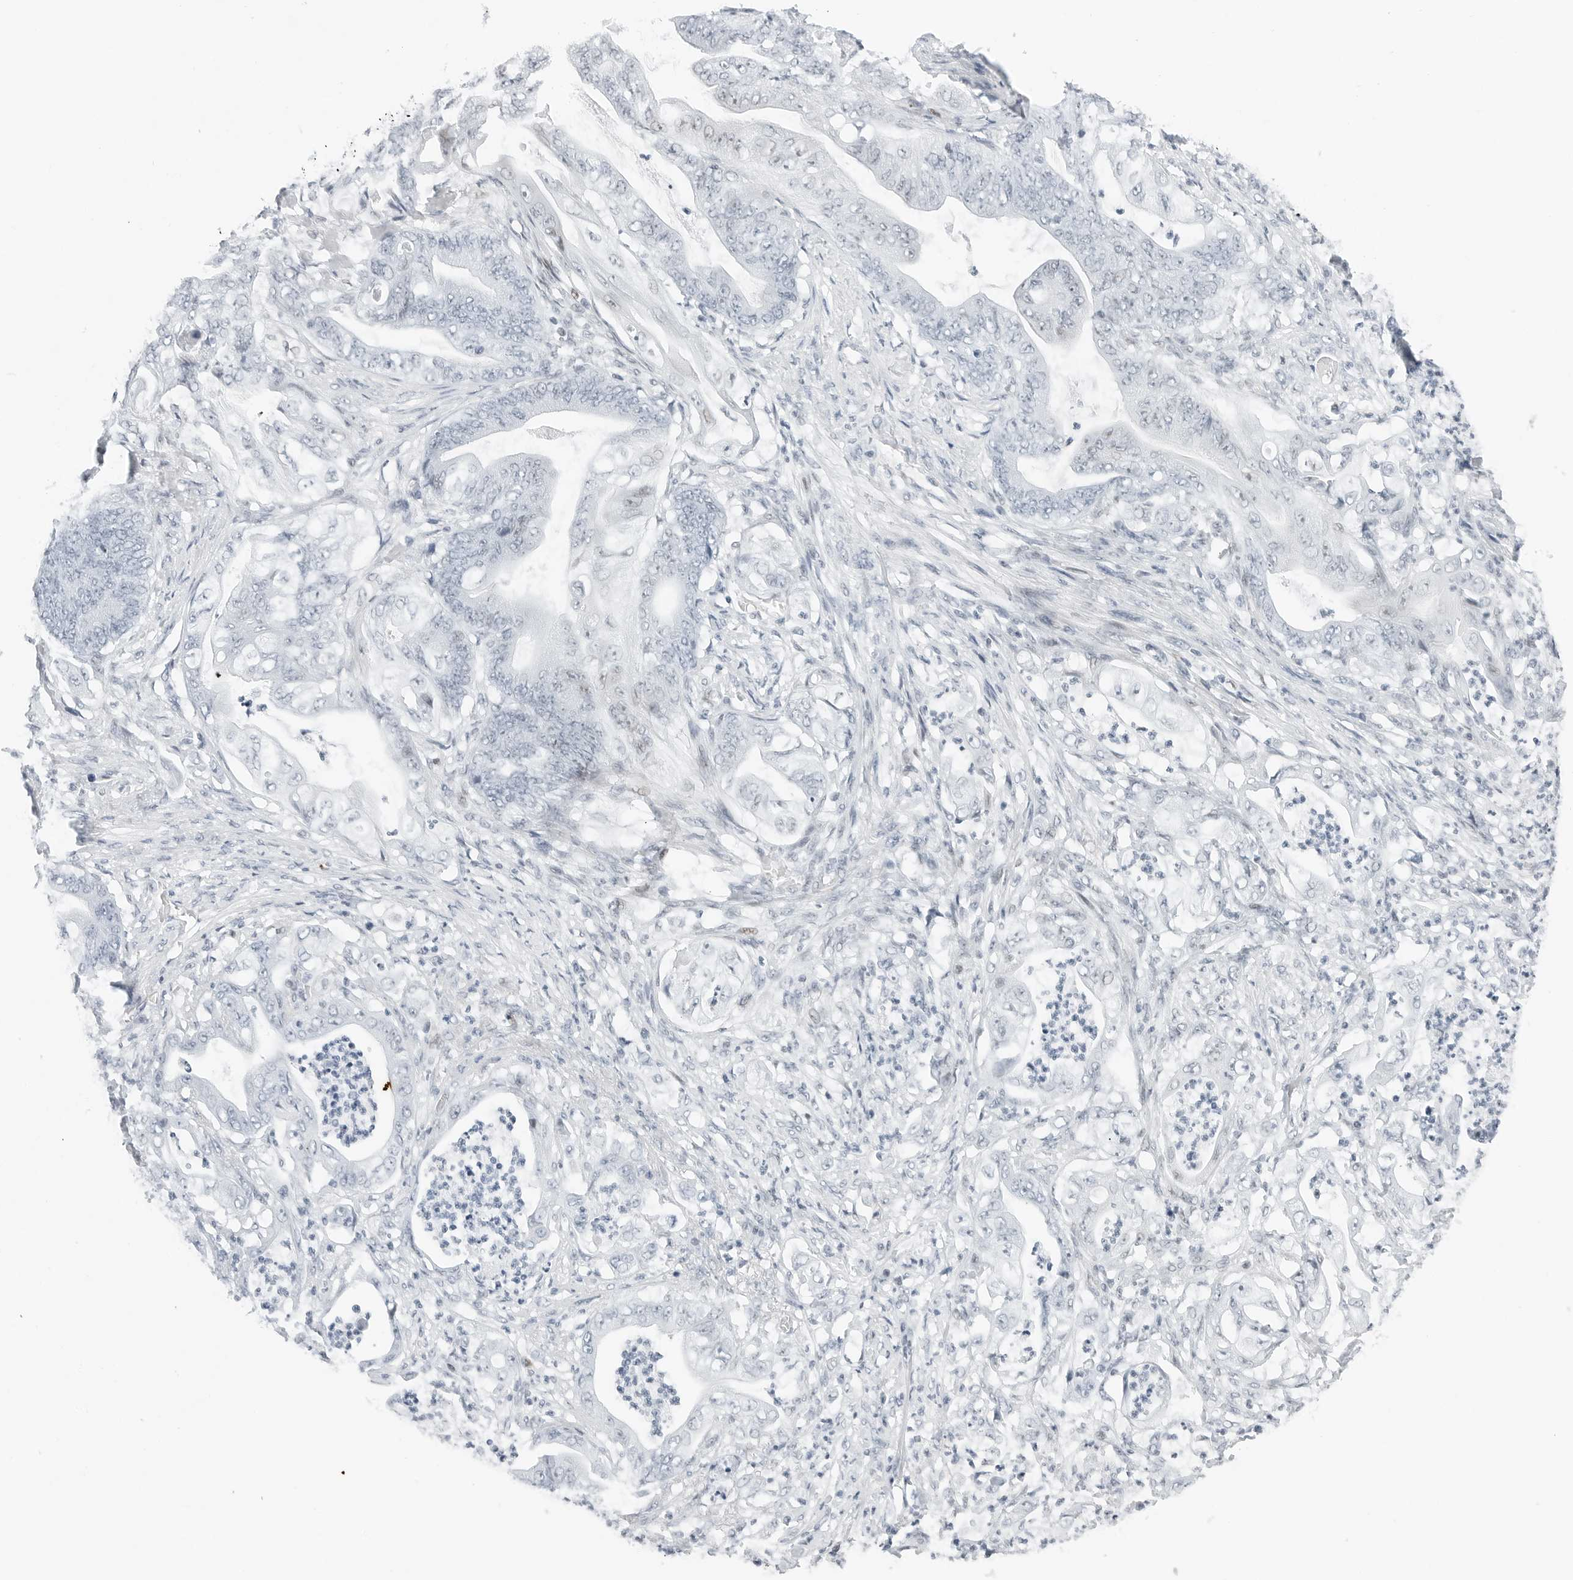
{"staining": {"intensity": "negative", "quantity": "none", "location": "none"}, "tissue": "stomach cancer", "cell_type": "Tumor cells", "image_type": "cancer", "snomed": [{"axis": "morphology", "description": "Adenocarcinoma, NOS"}, {"axis": "topography", "description": "Stomach"}], "caption": "Image shows no protein positivity in tumor cells of adenocarcinoma (stomach) tissue.", "gene": "NTMT2", "patient": {"sex": "female", "age": 73}}